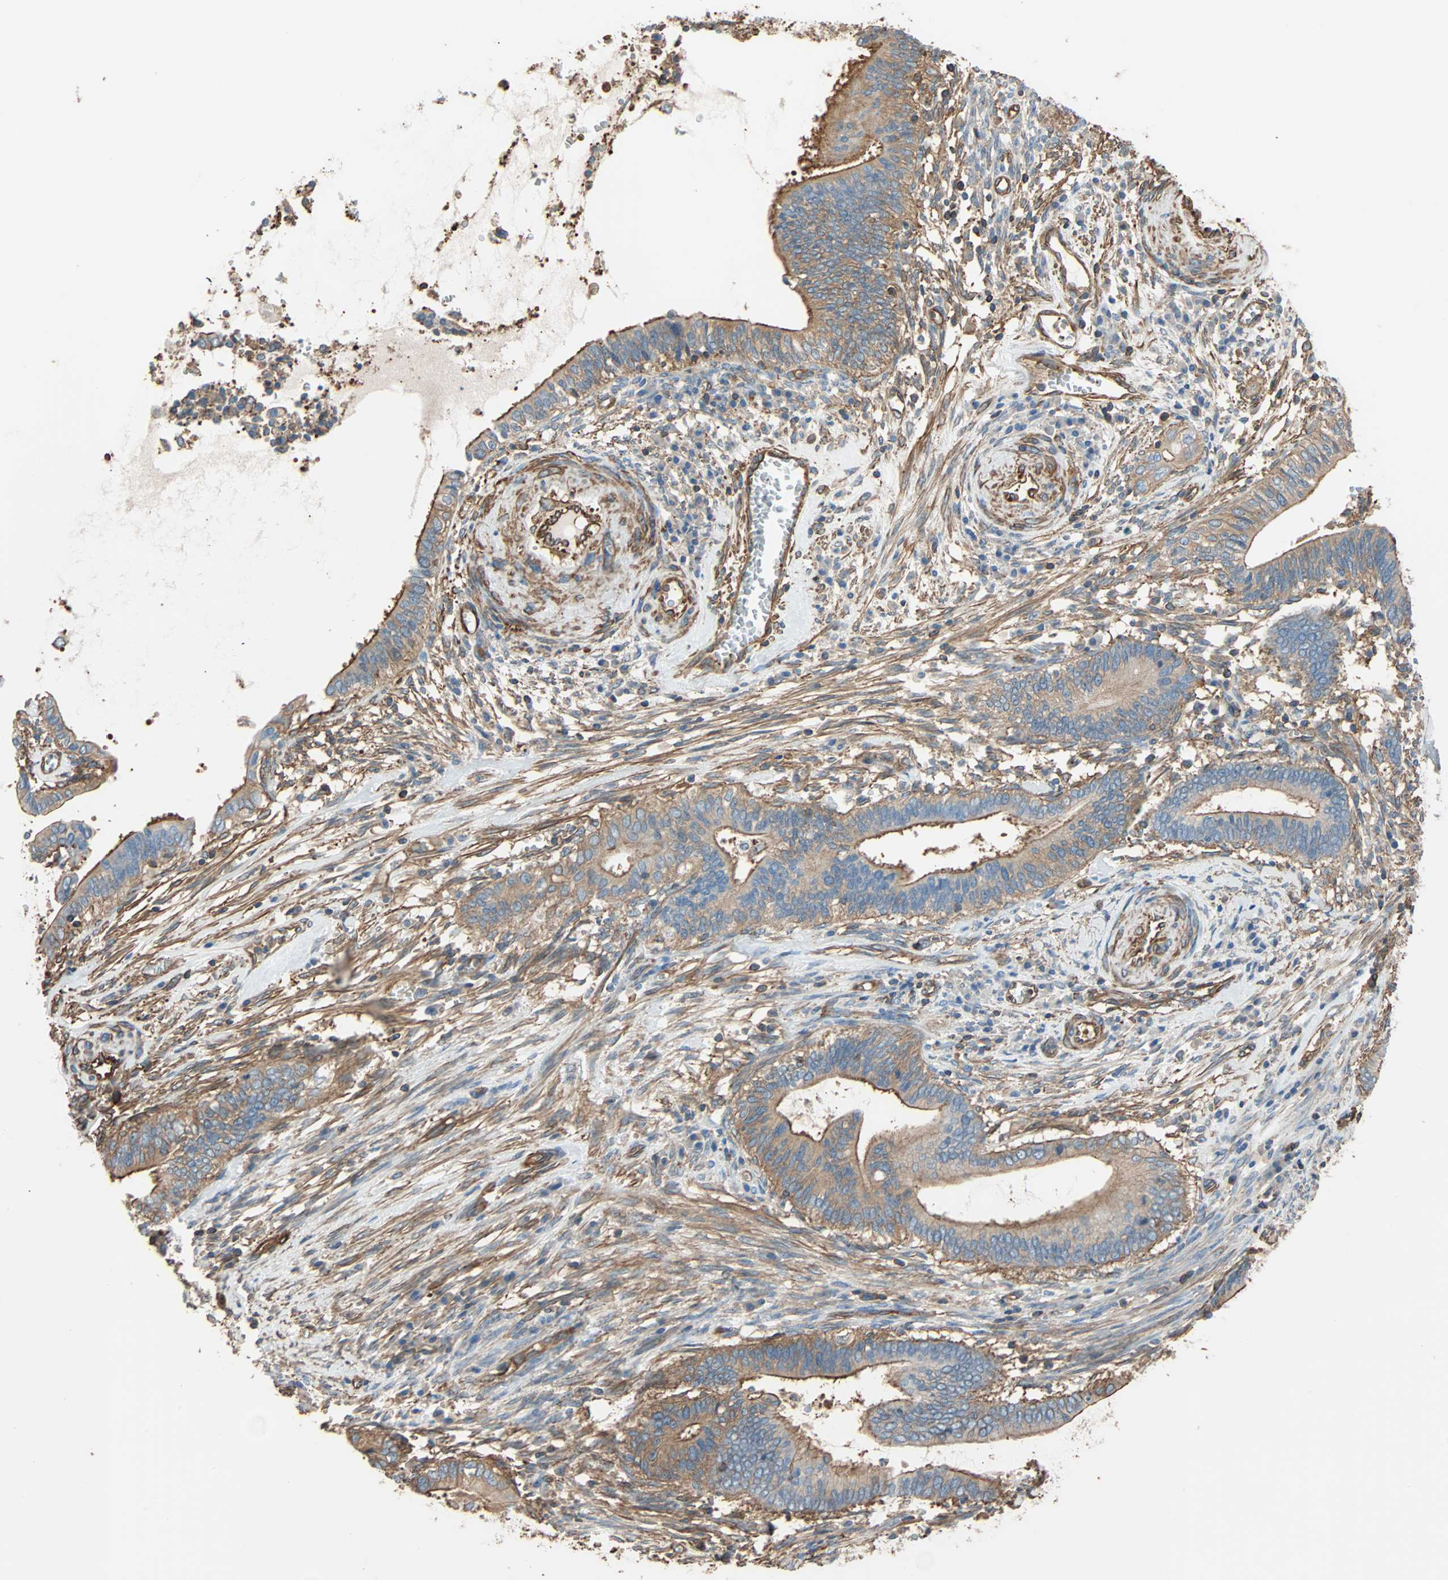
{"staining": {"intensity": "moderate", "quantity": "<25%", "location": "cytoplasmic/membranous"}, "tissue": "cervical cancer", "cell_type": "Tumor cells", "image_type": "cancer", "snomed": [{"axis": "morphology", "description": "Adenocarcinoma, NOS"}, {"axis": "topography", "description": "Cervix"}], "caption": "Tumor cells demonstrate moderate cytoplasmic/membranous staining in approximately <25% of cells in adenocarcinoma (cervical).", "gene": "GALNT10", "patient": {"sex": "female", "age": 44}}